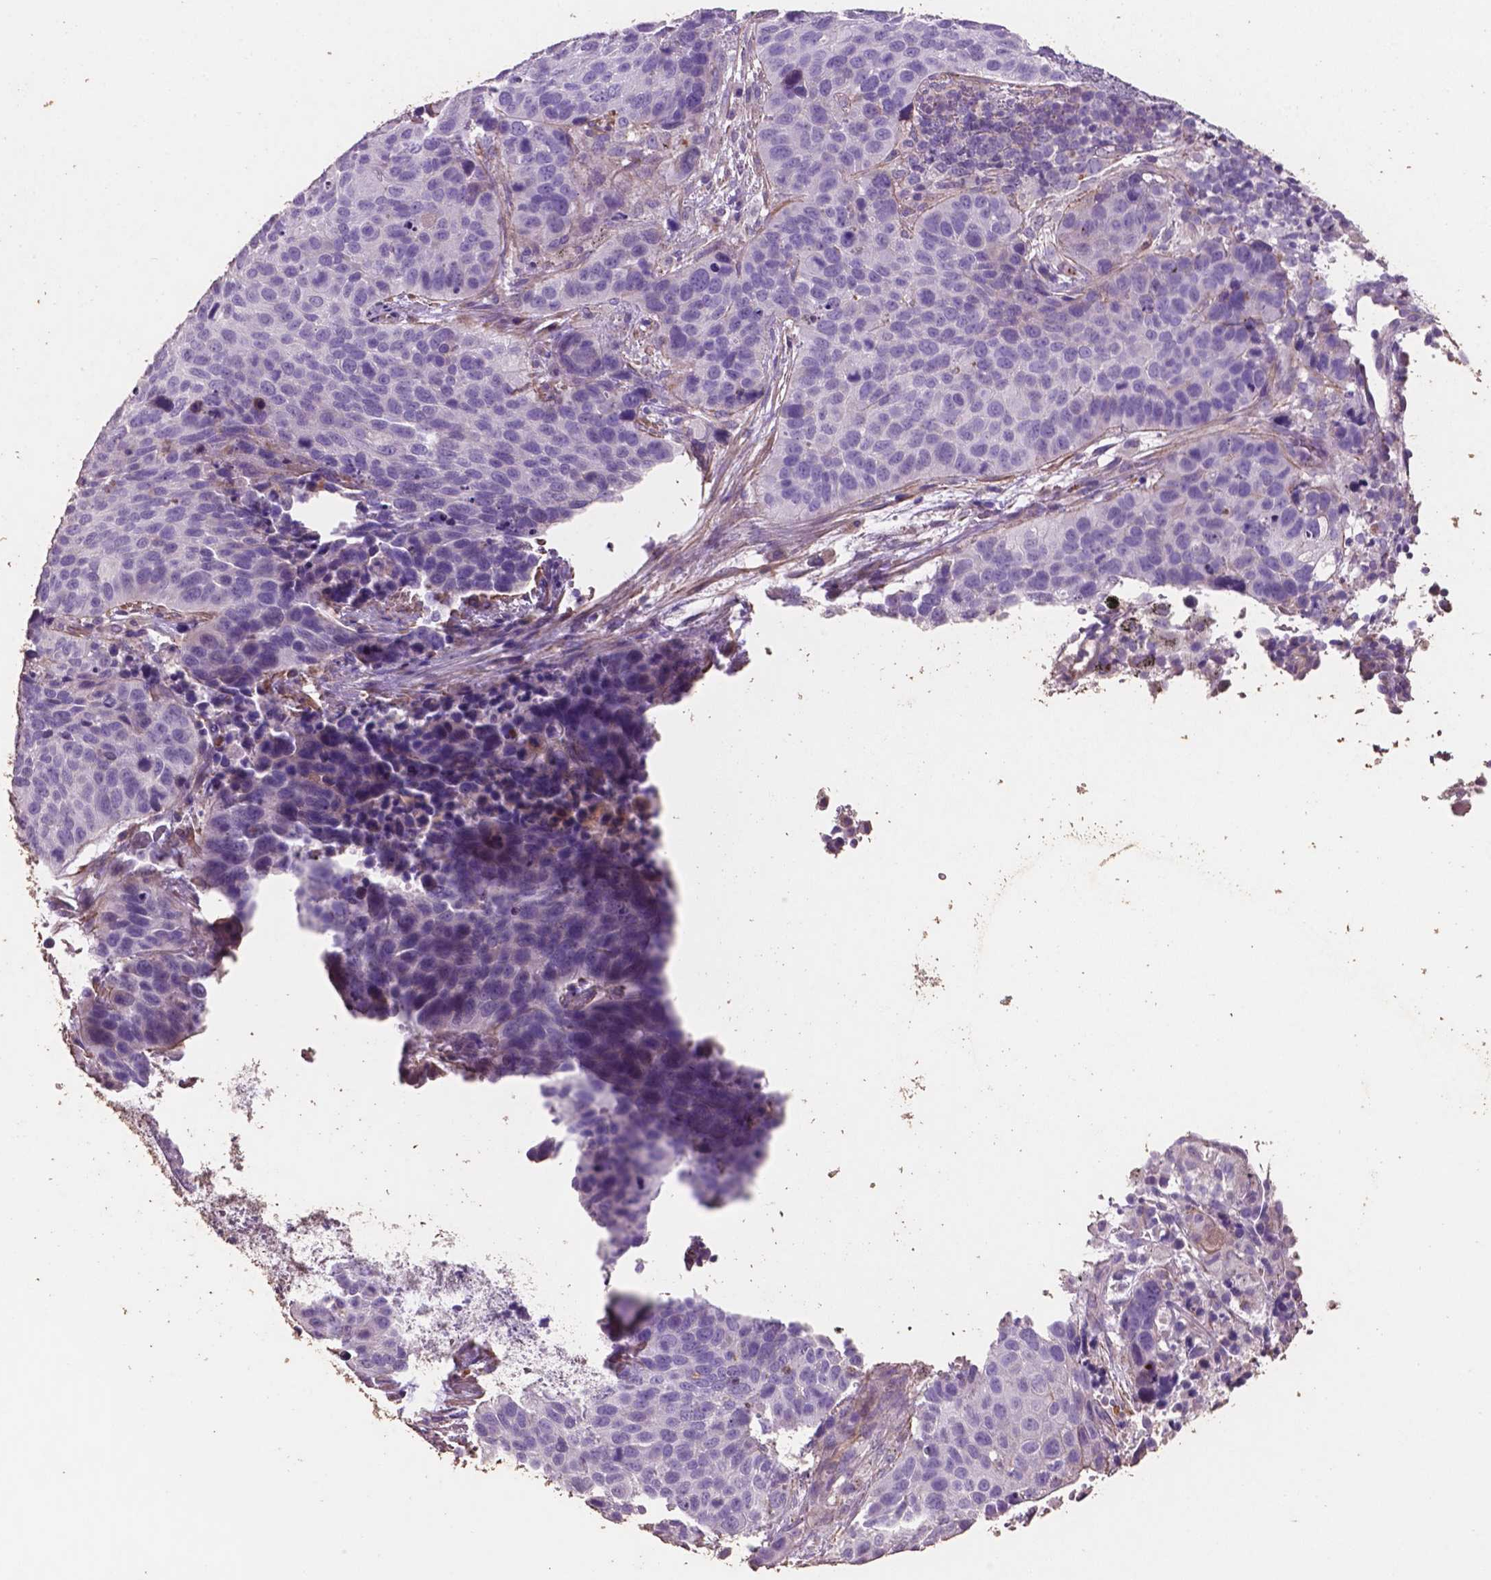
{"staining": {"intensity": "negative", "quantity": "none", "location": "none"}, "tissue": "lung cancer", "cell_type": "Tumor cells", "image_type": "cancer", "snomed": [{"axis": "morphology", "description": "Squamous cell carcinoma, NOS"}, {"axis": "topography", "description": "Lung"}], "caption": "There is no significant positivity in tumor cells of lung cancer (squamous cell carcinoma).", "gene": "COMMD4", "patient": {"sex": "male", "age": 62}}